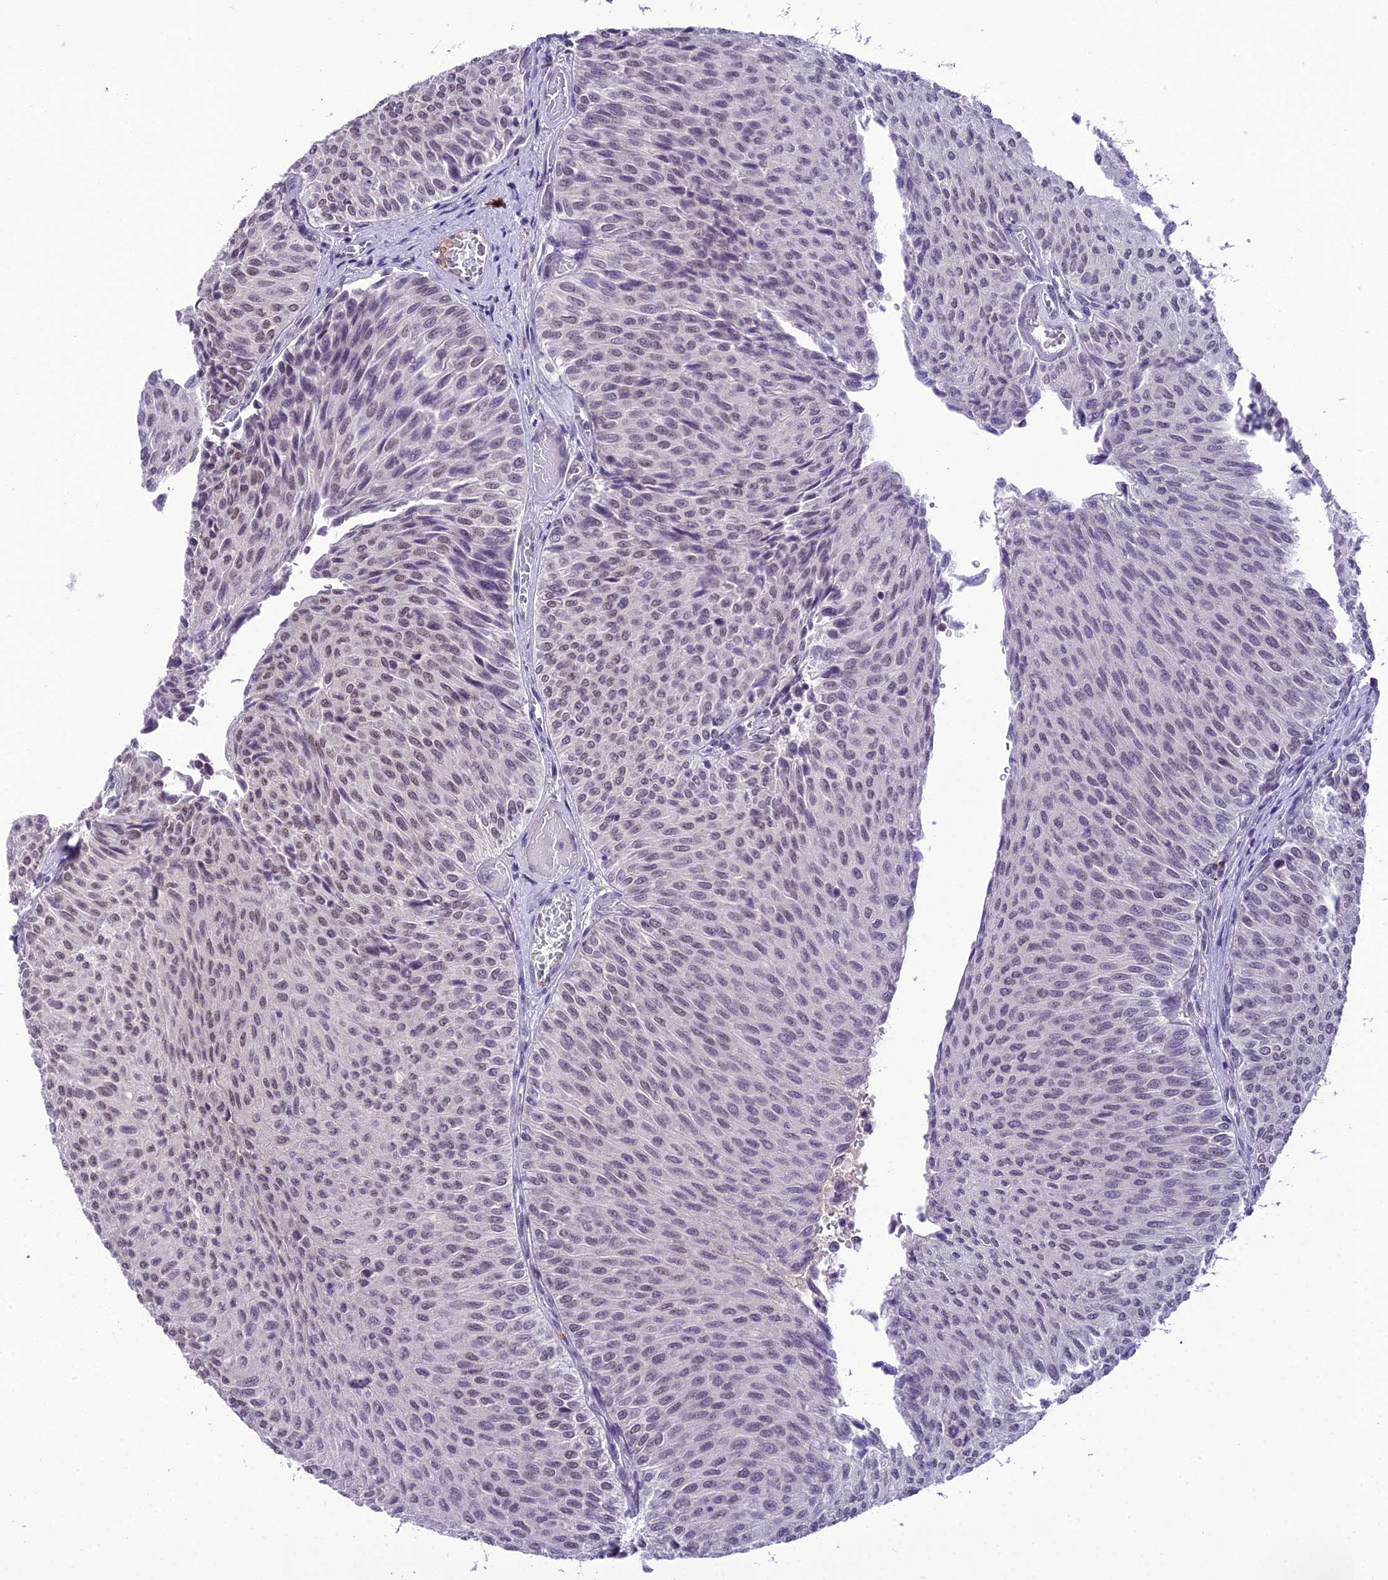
{"staining": {"intensity": "moderate", "quantity": "25%-75%", "location": "nuclear"}, "tissue": "urothelial cancer", "cell_type": "Tumor cells", "image_type": "cancer", "snomed": [{"axis": "morphology", "description": "Urothelial carcinoma, Low grade"}, {"axis": "topography", "description": "Urinary bladder"}], "caption": "Moderate nuclear positivity is appreciated in approximately 25%-75% of tumor cells in urothelial cancer.", "gene": "SH3RF3", "patient": {"sex": "male", "age": 78}}